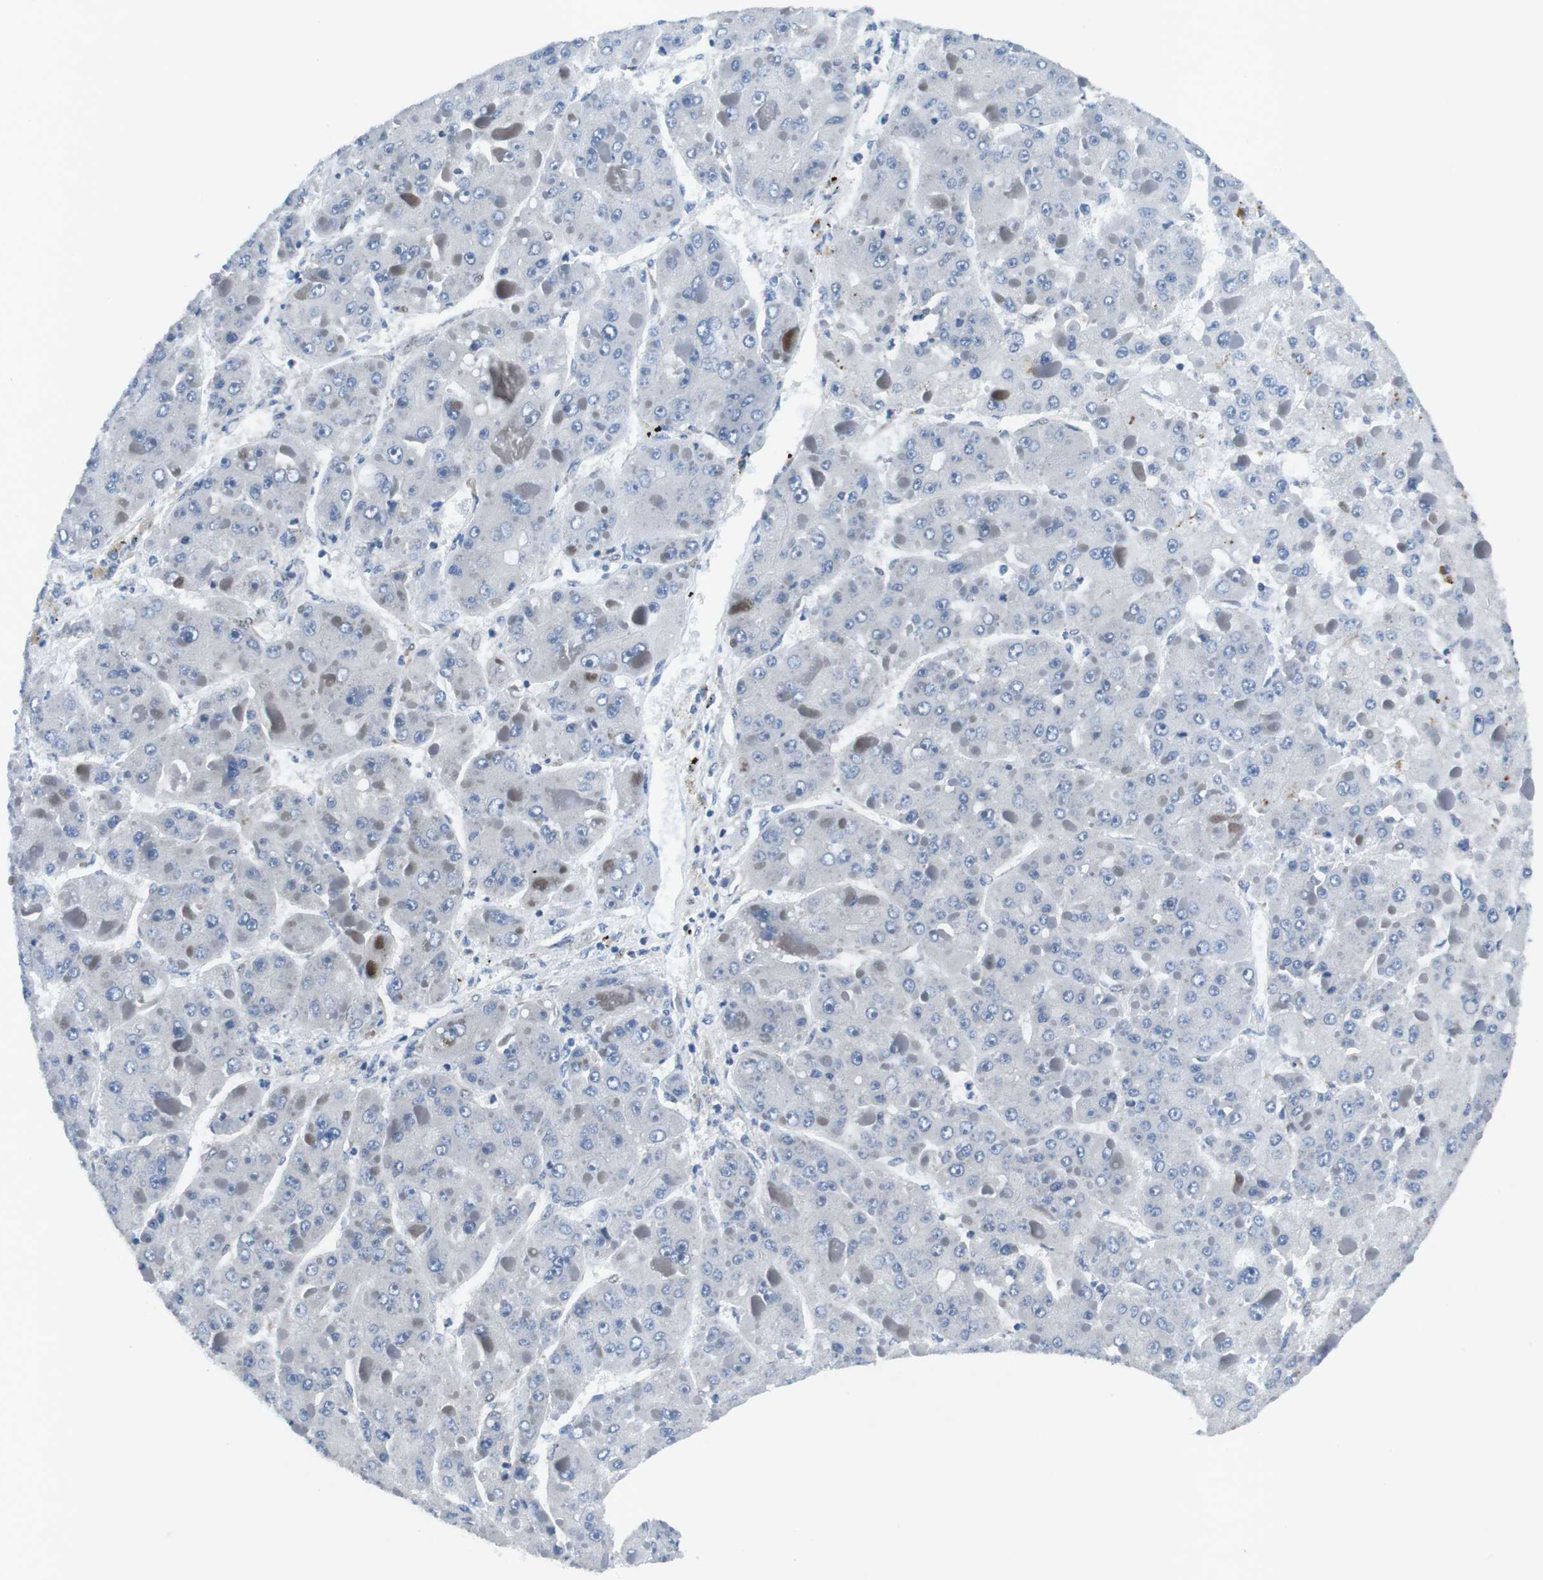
{"staining": {"intensity": "negative", "quantity": "none", "location": "none"}, "tissue": "liver cancer", "cell_type": "Tumor cells", "image_type": "cancer", "snomed": [{"axis": "morphology", "description": "Carcinoma, Hepatocellular, NOS"}, {"axis": "topography", "description": "Liver"}], "caption": "DAB (3,3'-diaminobenzidine) immunohistochemical staining of liver cancer displays no significant staining in tumor cells.", "gene": "PHLDA1", "patient": {"sex": "female", "age": 73}}